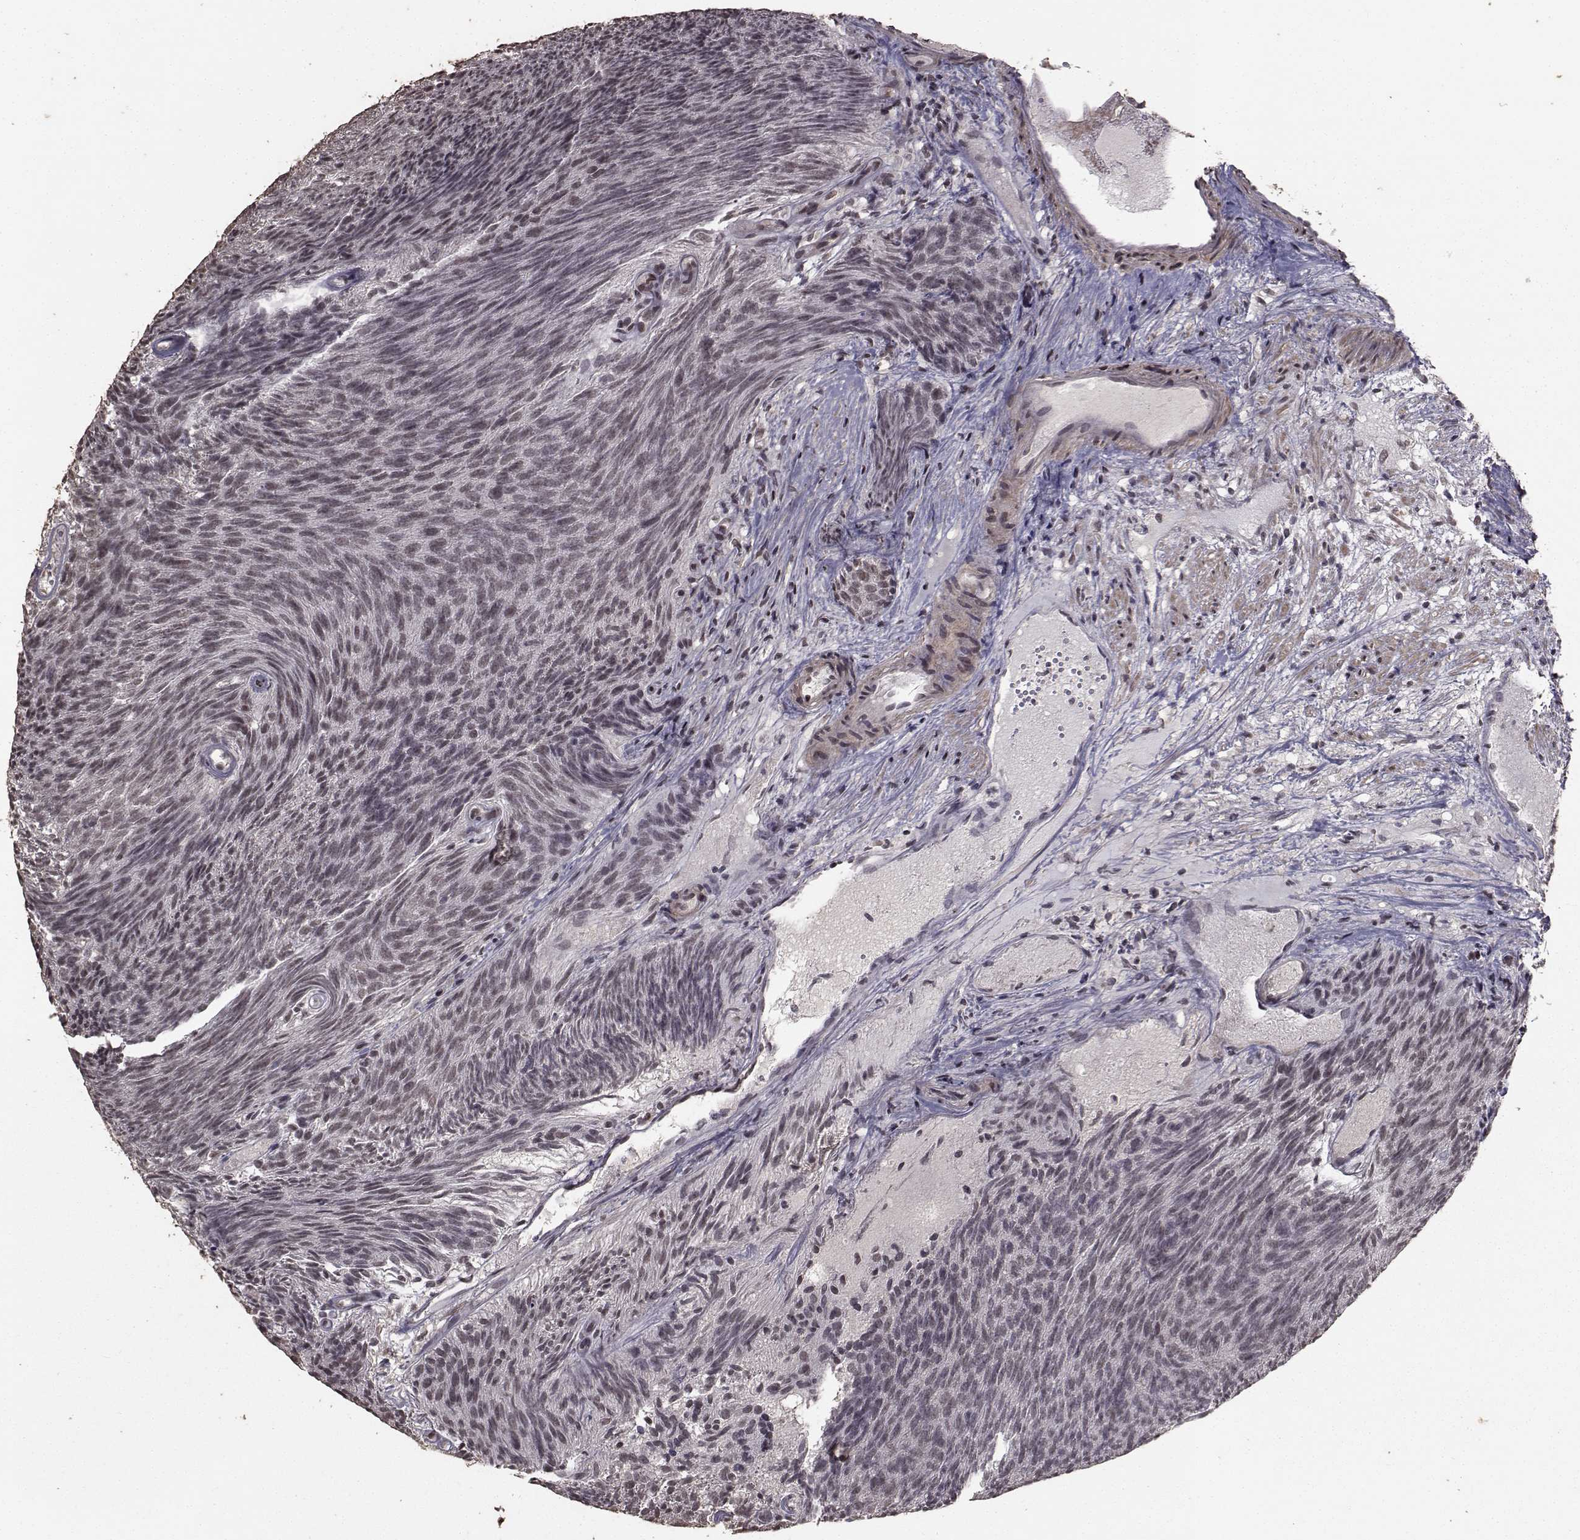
{"staining": {"intensity": "negative", "quantity": "none", "location": "none"}, "tissue": "urothelial cancer", "cell_type": "Tumor cells", "image_type": "cancer", "snomed": [{"axis": "morphology", "description": "Urothelial carcinoma, Low grade"}, {"axis": "topography", "description": "Urinary bladder"}], "caption": "Human low-grade urothelial carcinoma stained for a protein using IHC exhibits no positivity in tumor cells.", "gene": "SF1", "patient": {"sex": "male", "age": 77}}